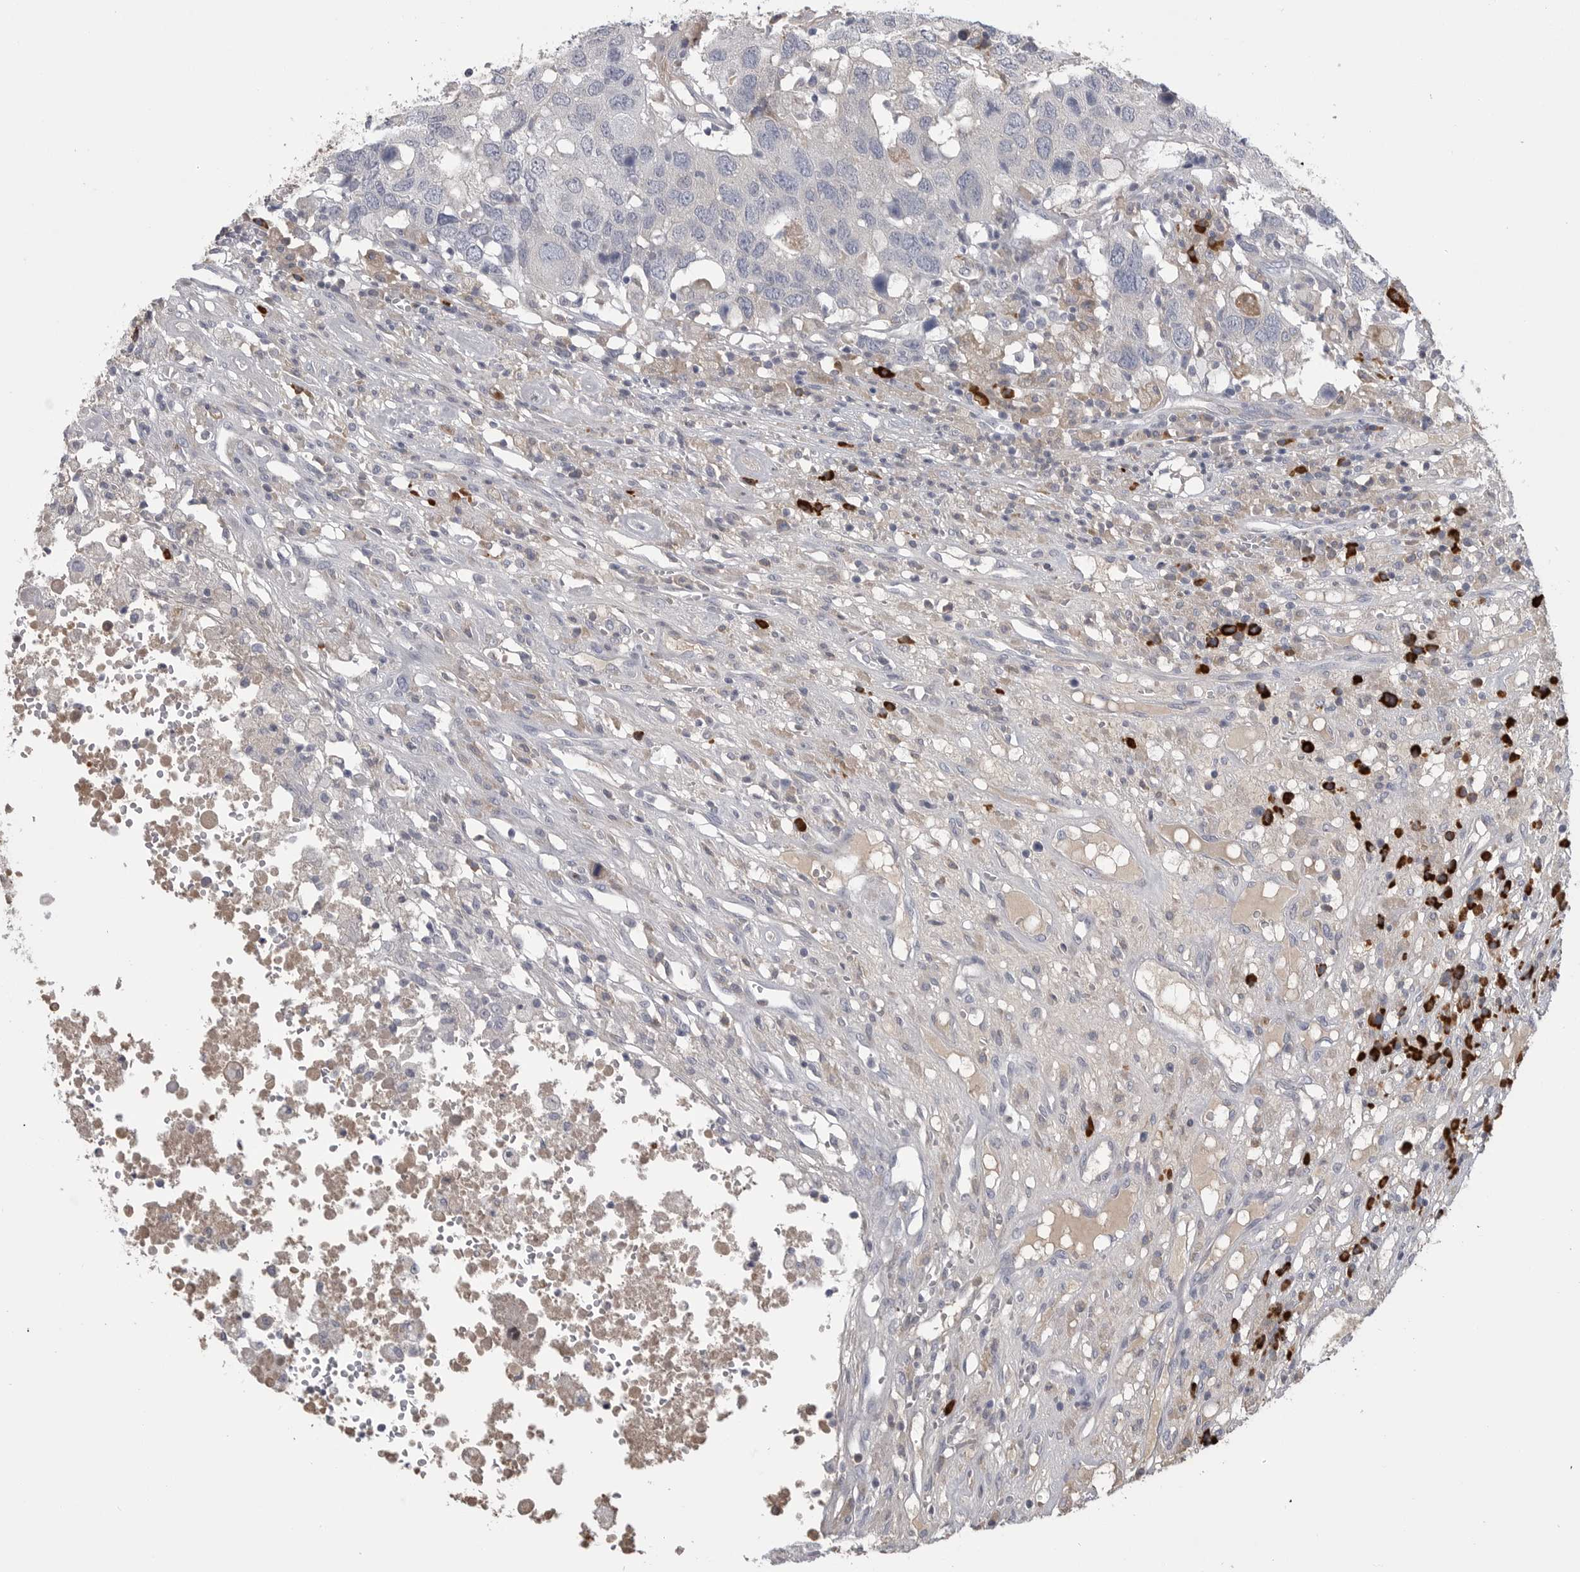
{"staining": {"intensity": "negative", "quantity": "none", "location": "none"}, "tissue": "head and neck cancer", "cell_type": "Tumor cells", "image_type": "cancer", "snomed": [{"axis": "morphology", "description": "Squamous cell carcinoma, NOS"}, {"axis": "topography", "description": "Head-Neck"}], "caption": "The image demonstrates no significant staining in tumor cells of head and neck squamous cell carcinoma. (IHC, brightfield microscopy, high magnification).", "gene": "FKBP2", "patient": {"sex": "male", "age": 66}}